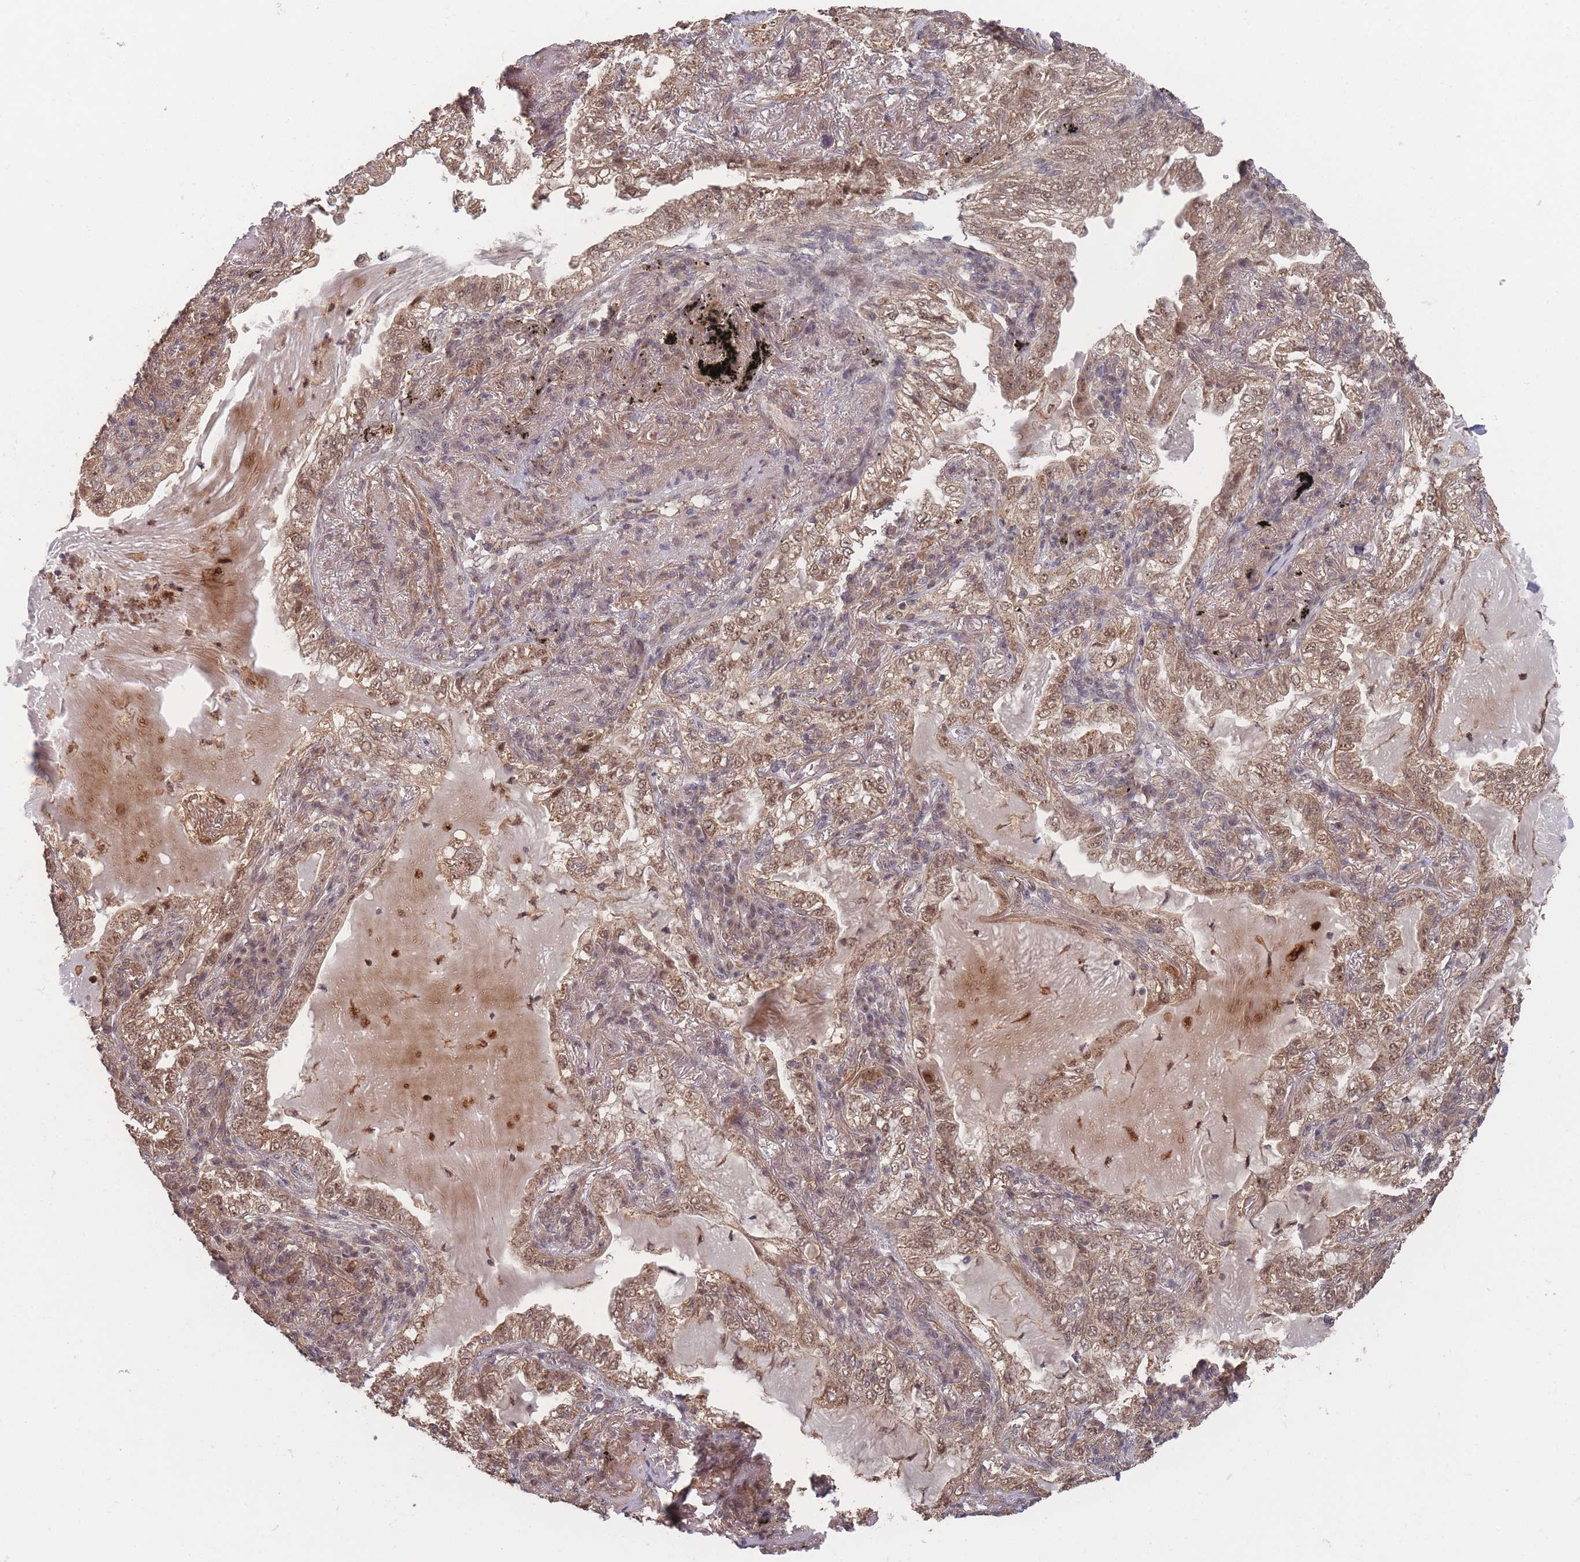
{"staining": {"intensity": "moderate", "quantity": ">75%", "location": "cytoplasmic/membranous,nuclear"}, "tissue": "lung cancer", "cell_type": "Tumor cells", "image_type": "cancer", "snomed": [{"axis": "morphology", "description": "Adenocarcinoma, NOS"}, {"axis": "topography", "description": "Lung"}], "caption": "Protein expression analysis of lung adenocarcinoma demonstrates moderate cytoplasmic/membranous and nuclear positivity in approximately >75% of tumor cells.", "gene": "SF3B1", "patient": {"sex": "female", "age": 73}}